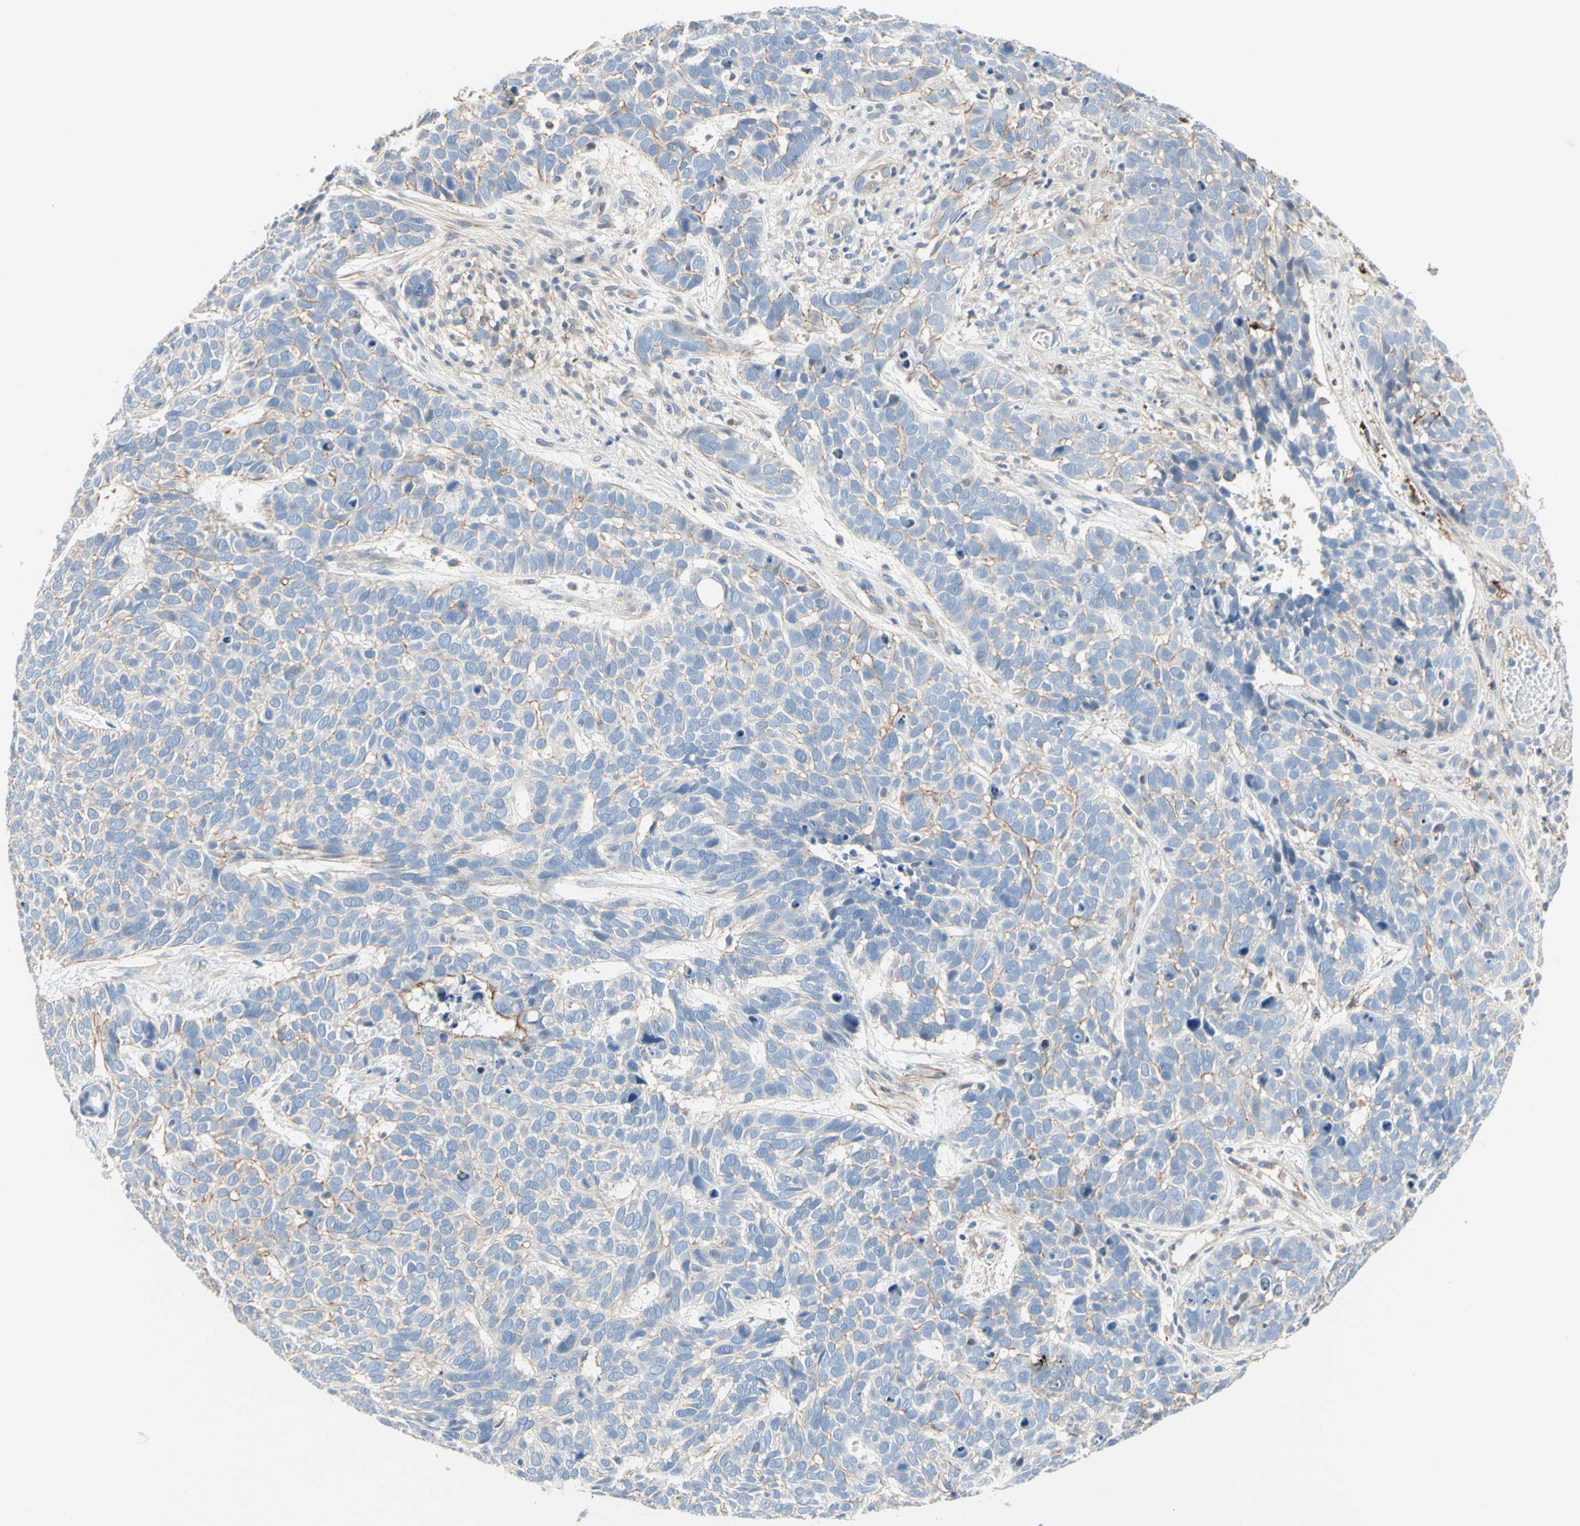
{"staining": {"intensity": "weak", "quantity": "25%-75%", "location": "cytoplasmic/membranous"}, "tissue": "skin cancer", "cell_type": "Tumor cells", "image_type": "cancer", "snomed": [{"axis": "morphology", "description": "Basal cell carcinoma"}, {"axis": "topography", "description": "Skin"}], "caption": "This image demonstrates skin basal cell carcinoma stained with immunohistochemistry to label a protein in brown. The cytoplasmic/membranous of tumor cells show weak positivity for the protein. Nuclei are counter-stained blue.", "gene": "SEMA4C", "patient": {"sex": "male", "age": 87}}